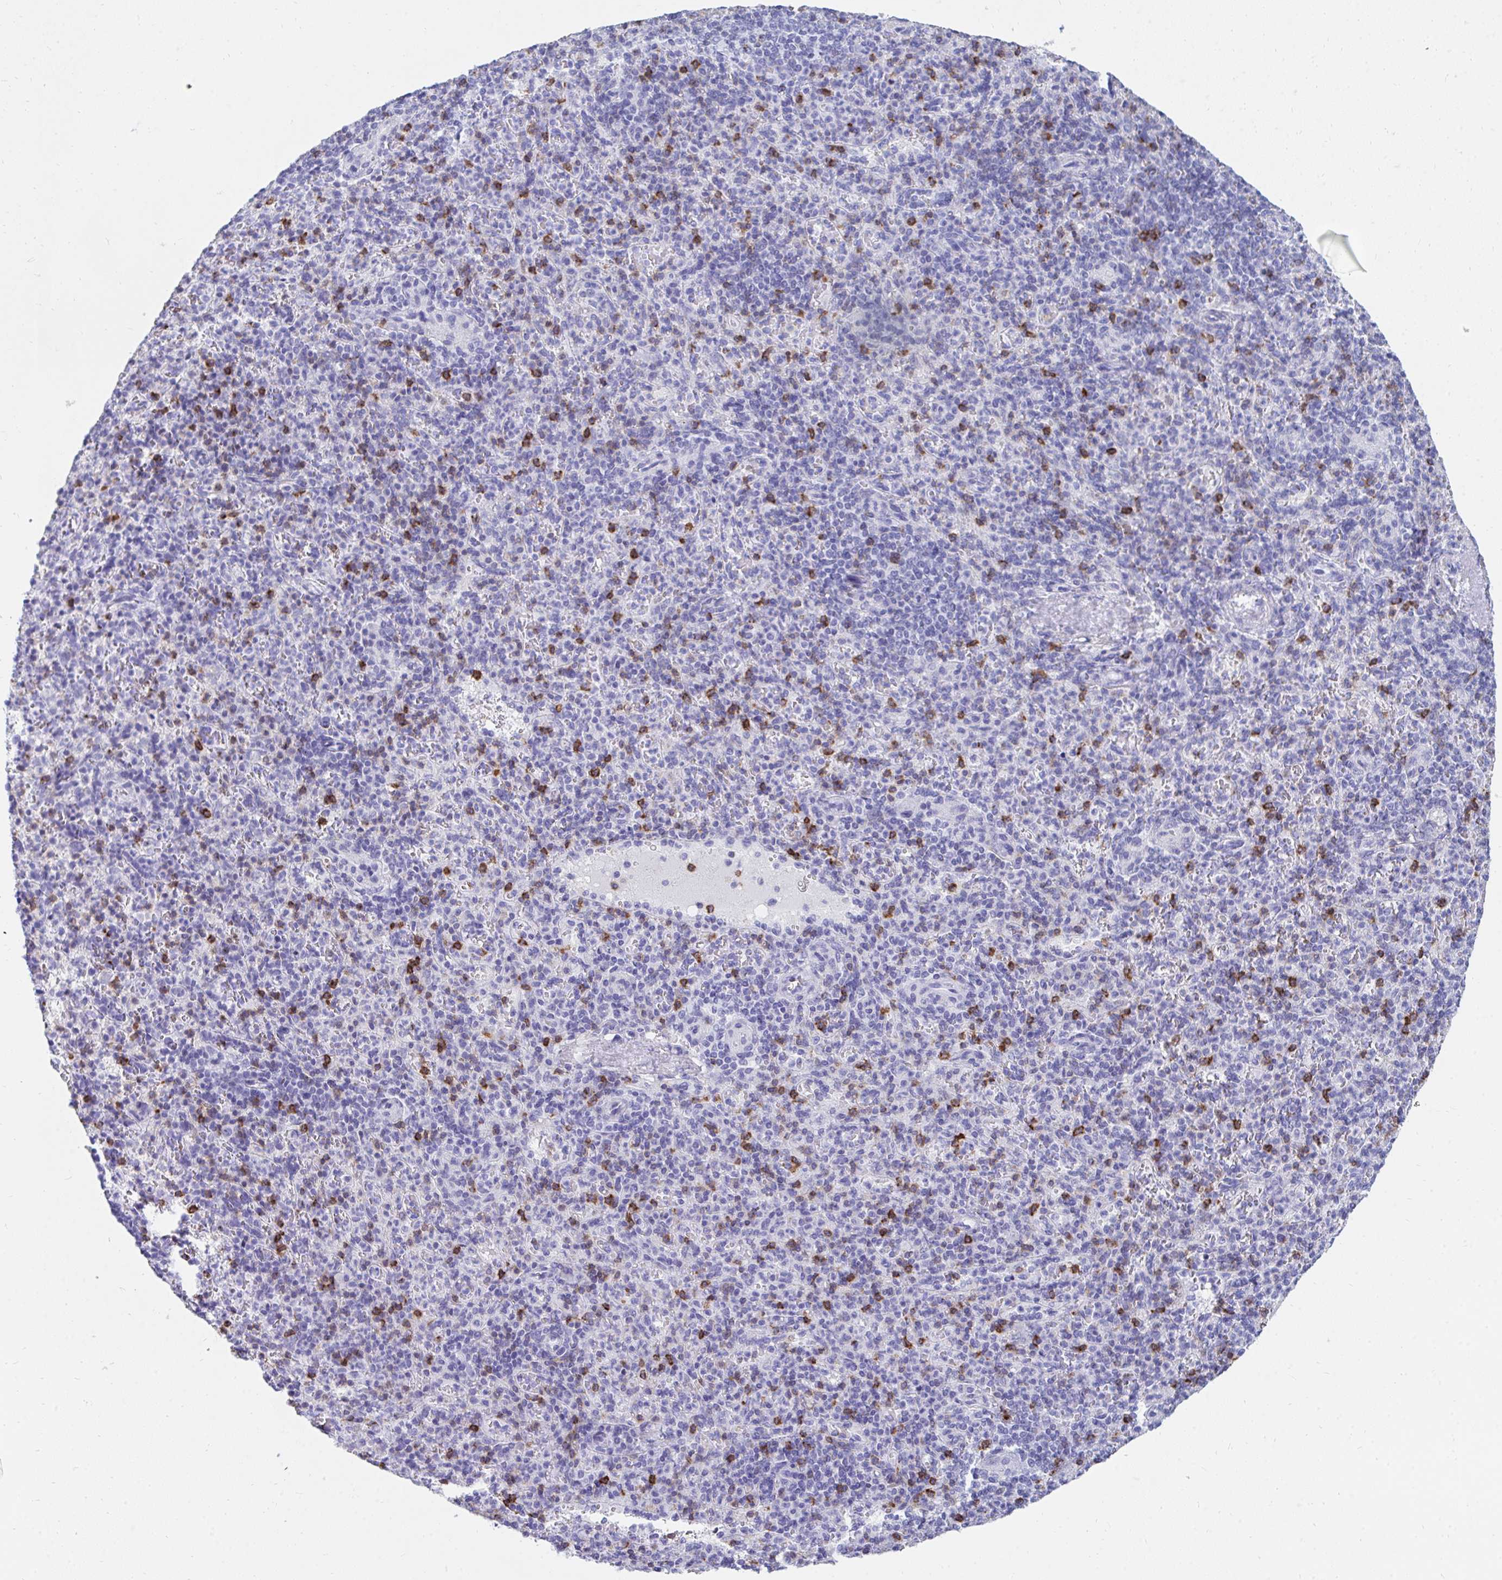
{"staining": {"intensity": "strong", "quantity": "<25%", "location": "cytoplasmic/membranous"}, "tissue": "spleen", "cell_type": "Cells in red pulp", "image_type": "normal", "snomed": [{"axis": "morphology", "description": "Normal tissue, NOS"}, {"axis": "topography", "description": "Spleen"}], "caption": "A medium amount of strong cytoplasmic/membranous staining is present in about <25% of cells in red pulp in unremarkable spleen. The protein is shown in brown color, while the nuclei are stained blue.", "gene": "CD7", "patient": {"sex": "female", "age": 74}}